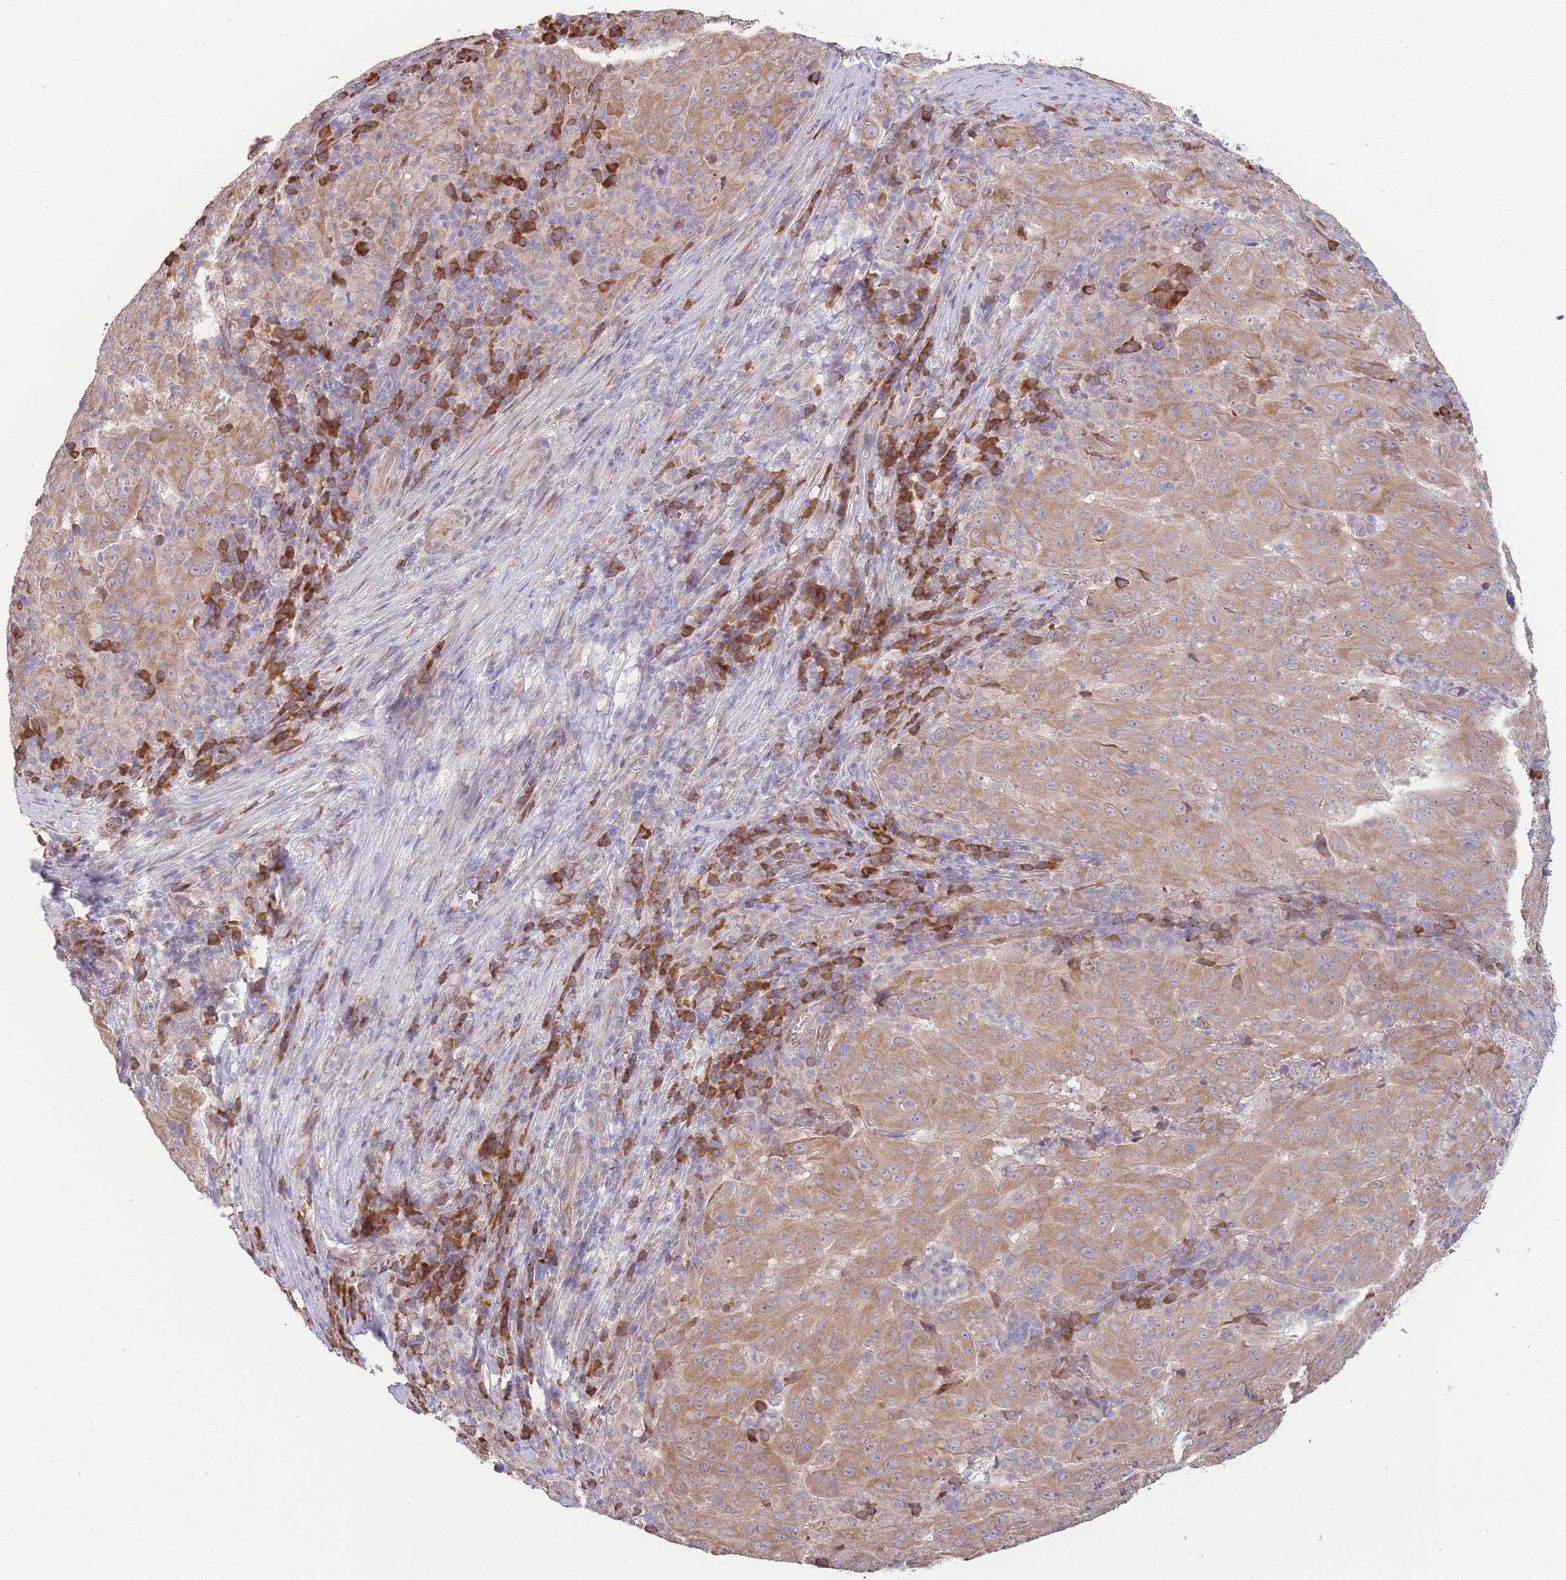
{"staining": {"intensity": "moderate", "quantity": ">75%", "location": "cytoplasmic/membranous"}, "tissue": "pancreatic cancer", "cell_type": "Tumor cells", "image_type": "cancer", "snomed": [{"axis": "morphology", "description": "Adenocarcinoma, NOS"}, {"axis": "topography", "description": "Pancreas"}], "caption": "An image of adenocarcinoma (pancreatic) stained for a protein demonstrates moderate cytoplasmic/membranous brown staining in tumor cells.", "gene": "BEX1", "patient": {"sex": "male", "age": 63}}